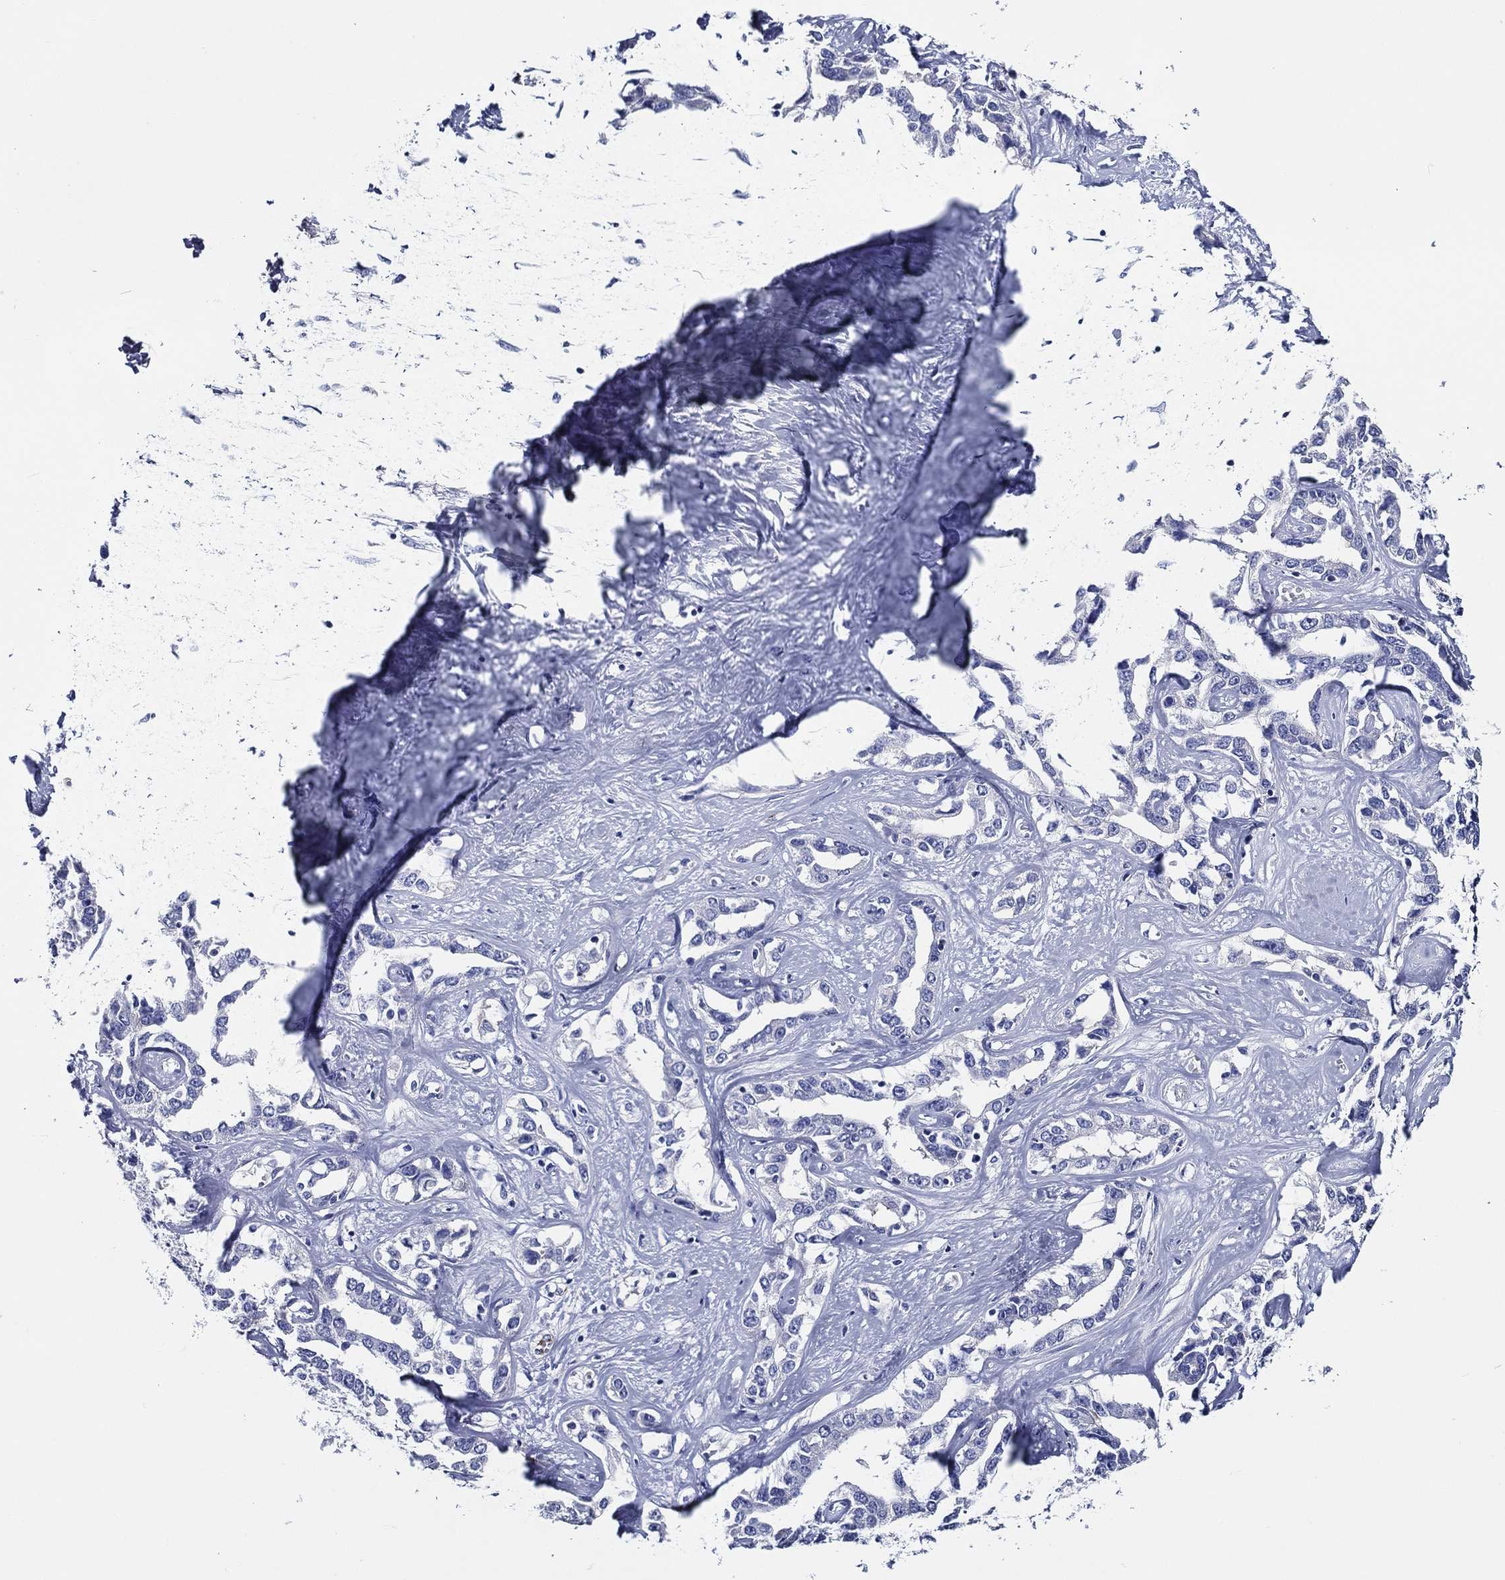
{"staining": {"intensity": "negative", "quantity": "none", "location": "none"}, "tissue": "liver cancer", "cell_type": "Tumor cells", "image_type": "cancer", "snomed": [{"axis": "morphology", "description": "Cholangiocarcinoma"}, {"axis": "topography", "description": "Liver"}], "caption": "This is an IHC photomicrograph of liver cancer (cholangiocarcinoma). There is no positivity in tumor cells.", "gene": "ACE2", "patient": {"sex": "male", "age": 59}}